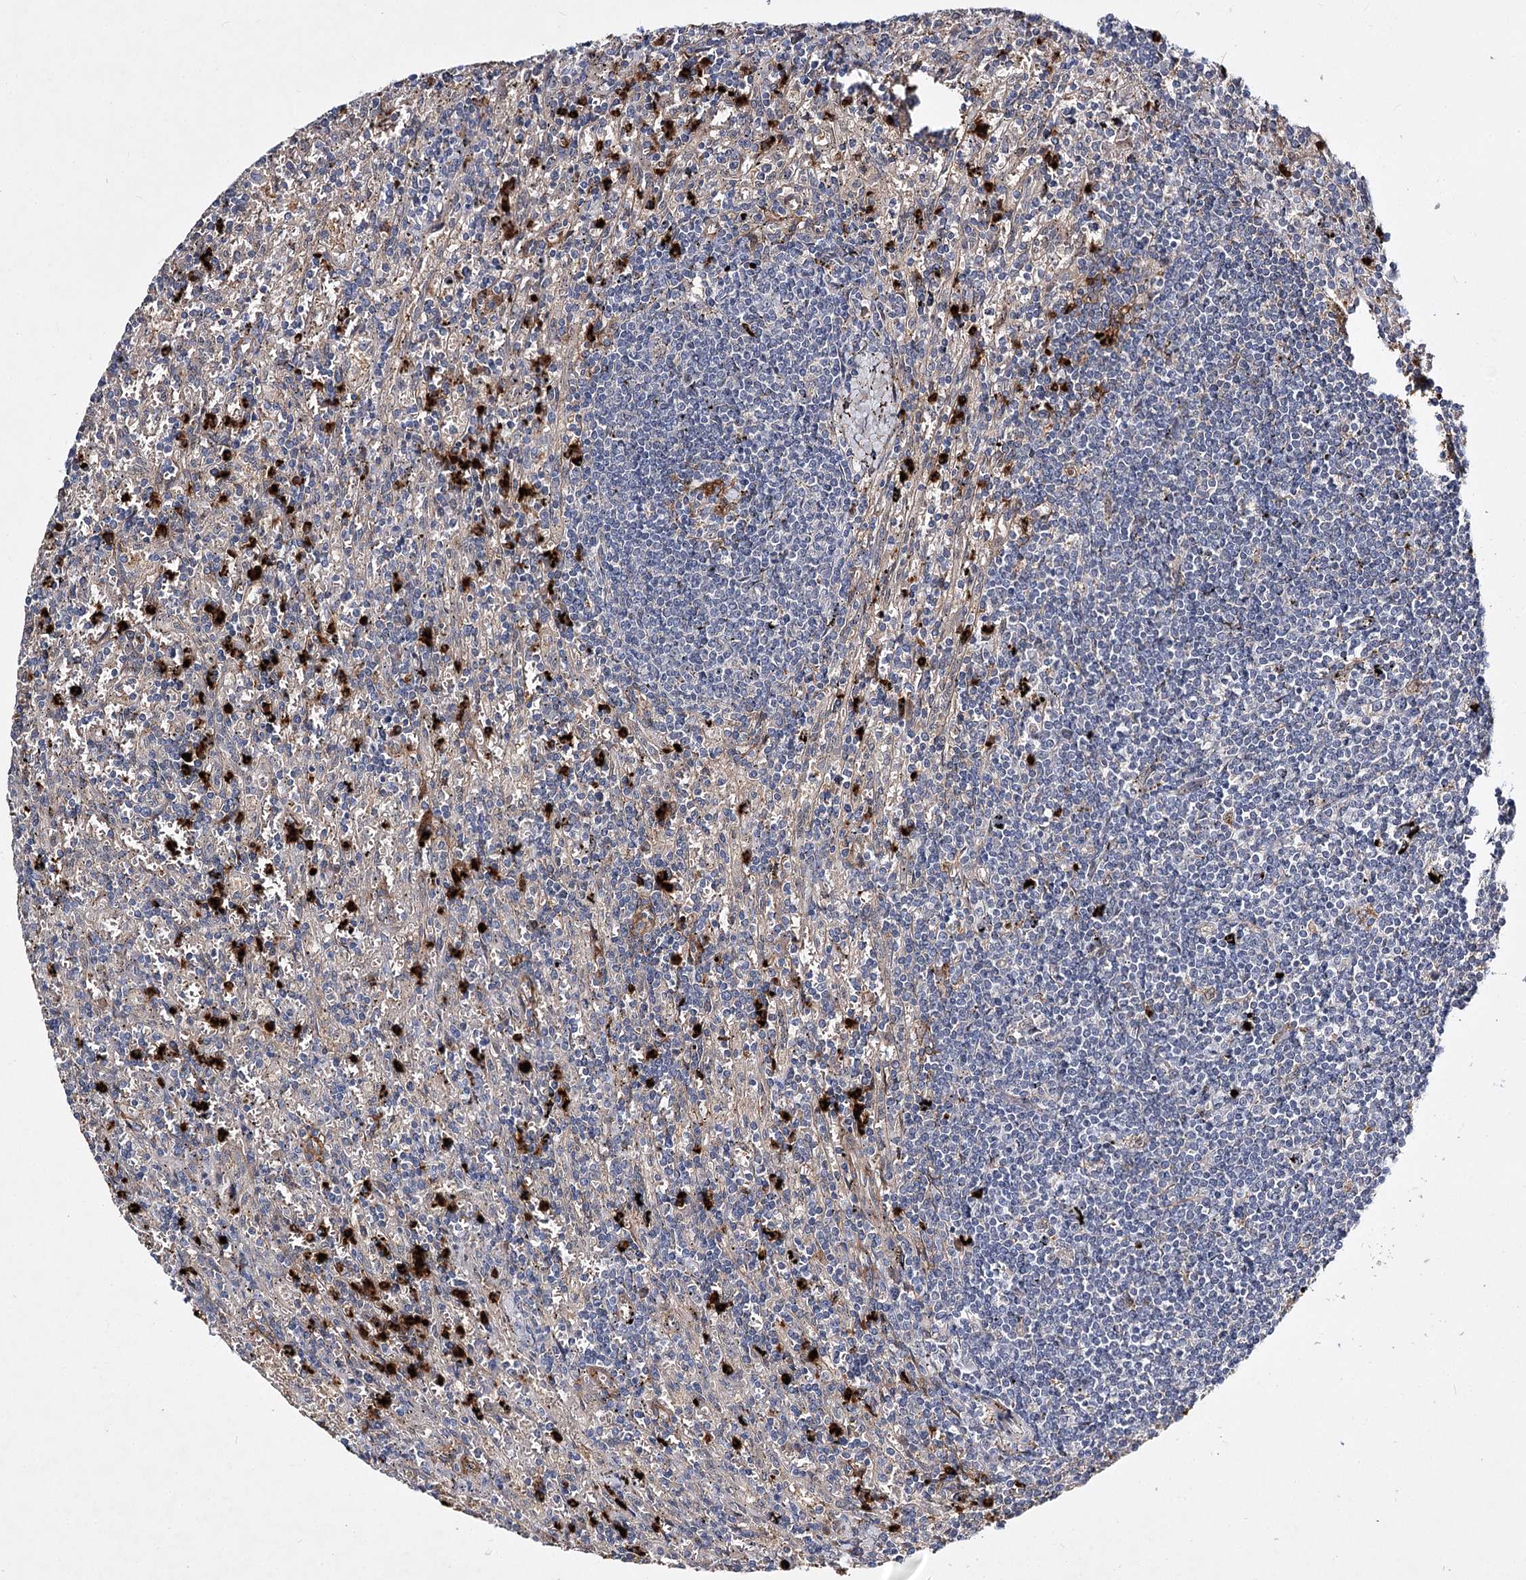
{"staining": {"intensity": "negative", "quantity": "none", "location": "none"}, "tissue": "lymphoma", "cell_type": "Tumor cells", "image_type": "cancer", "snomed": [{"axis": "morphology", "description": "Malignant lymphoma, non-Hodgkin's type, Low grade"}, {"axis": "topography", "description": "Spleen"}], "caption": "The histopathology image demonstrates no significant staining in tumor cells of malignant lymphoma, non-Hodgkin's type (low-grade).", "gene": "MINDY3", "patient": {"sex": "male", "age": 76}}